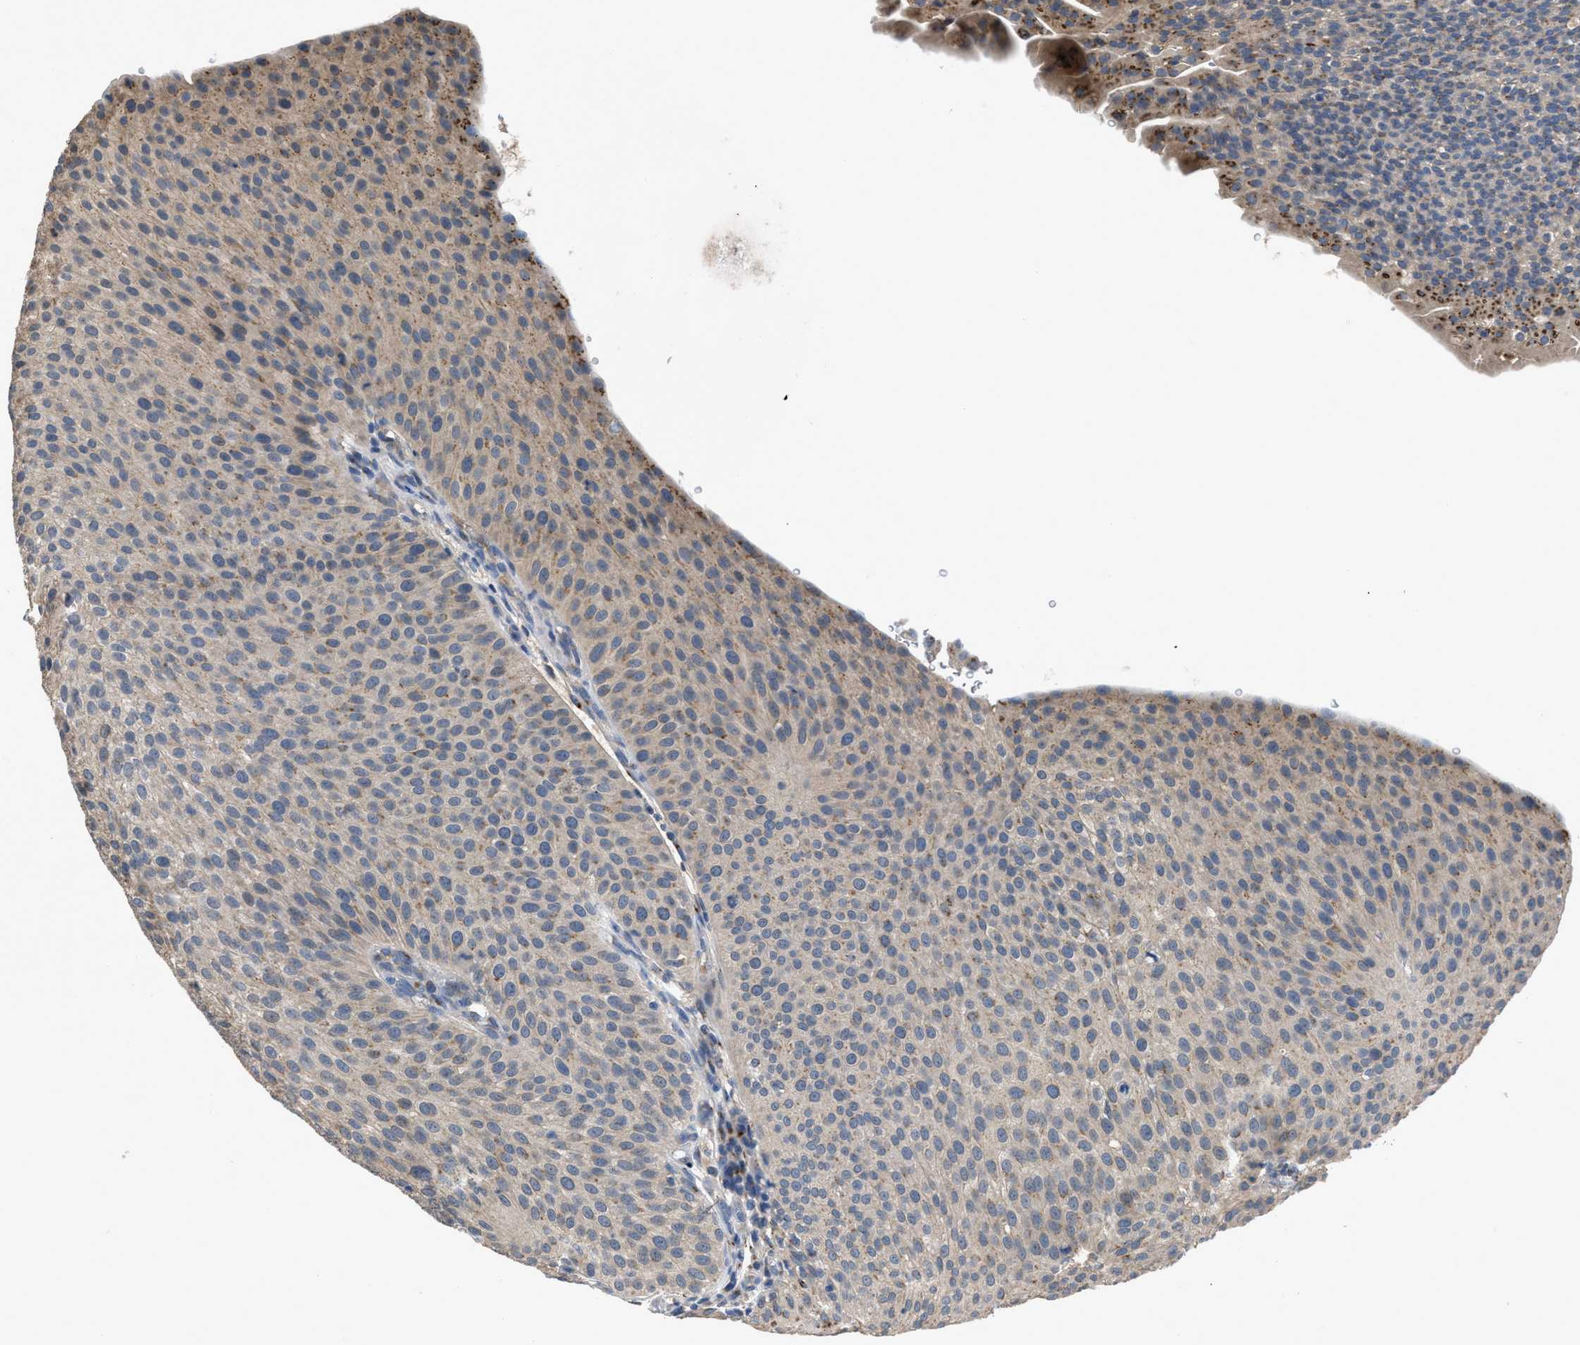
{"staining": {"intensity": "weak", "quantity": "25%-75%", "location": "cytoplasmic/membranous"}, "tissue": "urothelial cancer", "cell_type": "Tumor cells", "image_type": "cancer", "snomed": [{"axis": "morphology", "description": "Urothelial carcinoma, Low grade"}, {"axis": "topography", "description": "Smooth muscle"}, {"axis": "topography", "description": "Urinary bladder"}], "caption": "Approximately 25%-75% of tumor cells in low-grade urothelial carcinoma exhibit weak cytoplasmic/membranous protein expression as visualized by brown immunohistochemical staining.", "gene": "SIK2", "patient": {"sex": "male", "age": 60}}